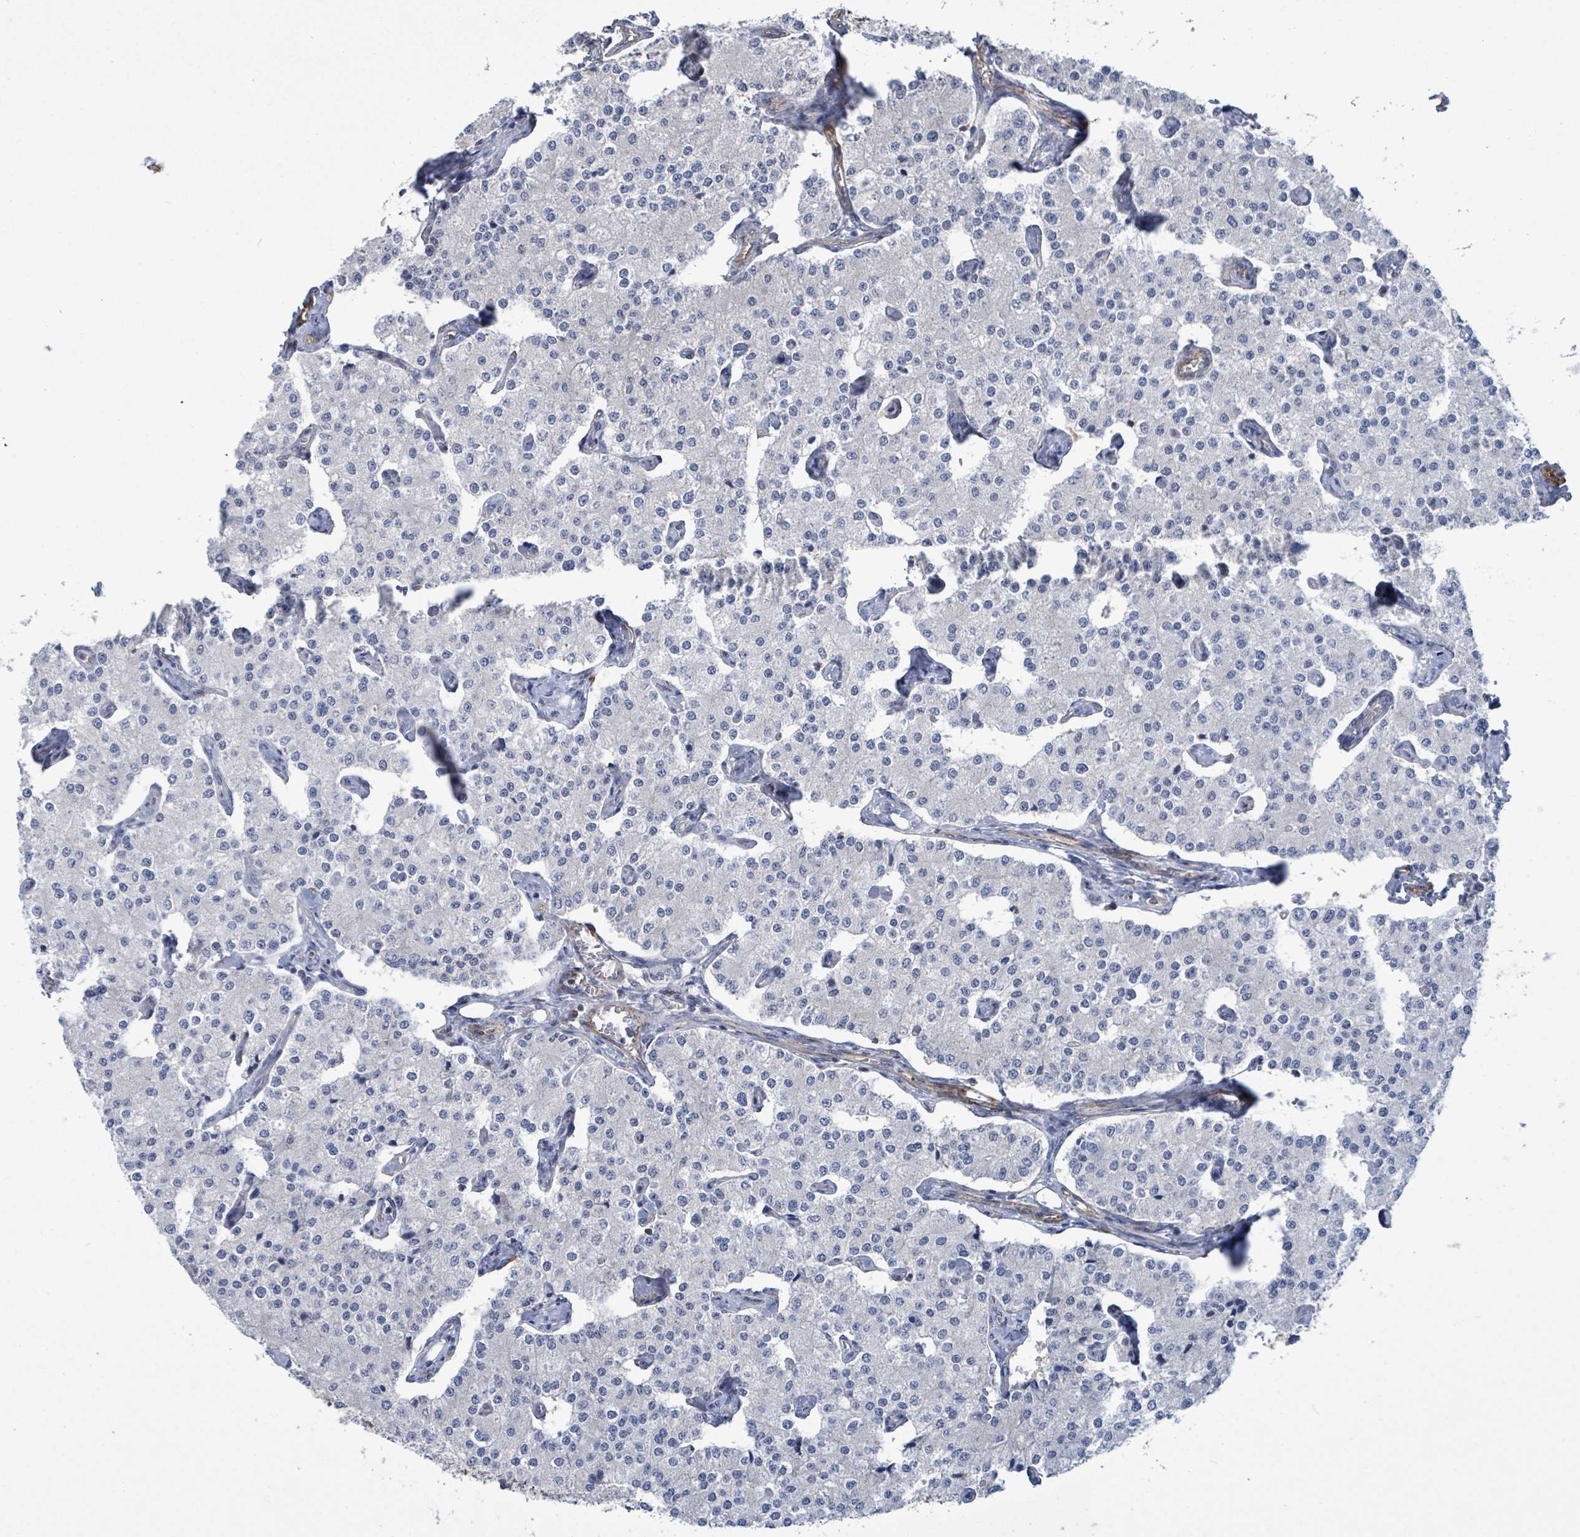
{"staining": {"intensity": "negative", "quantity": "none", "location": "none"}, "tissue": "carcinoid", "cell_type": "Tumor cells", "image_type": "cancer", "snomed": [{"axis": "morphology", "description": "Carcinoid, malignant, NOS"}, {"axis": "topography", "description": "Colon"}], "caption": "This histopathology image is of carcinoid stained with immunohistochemistry (IHC) to label a protein in brown with the nuclei are counter-stained blue. There is no staining in tumor cells. (Brightfield microscopy of DAB (3,3'-diaminobenzidine) immunohistochemistry at high magnification).", "gene": "PRKRIP1", "patient": {"sex": "female", "age": 52}}